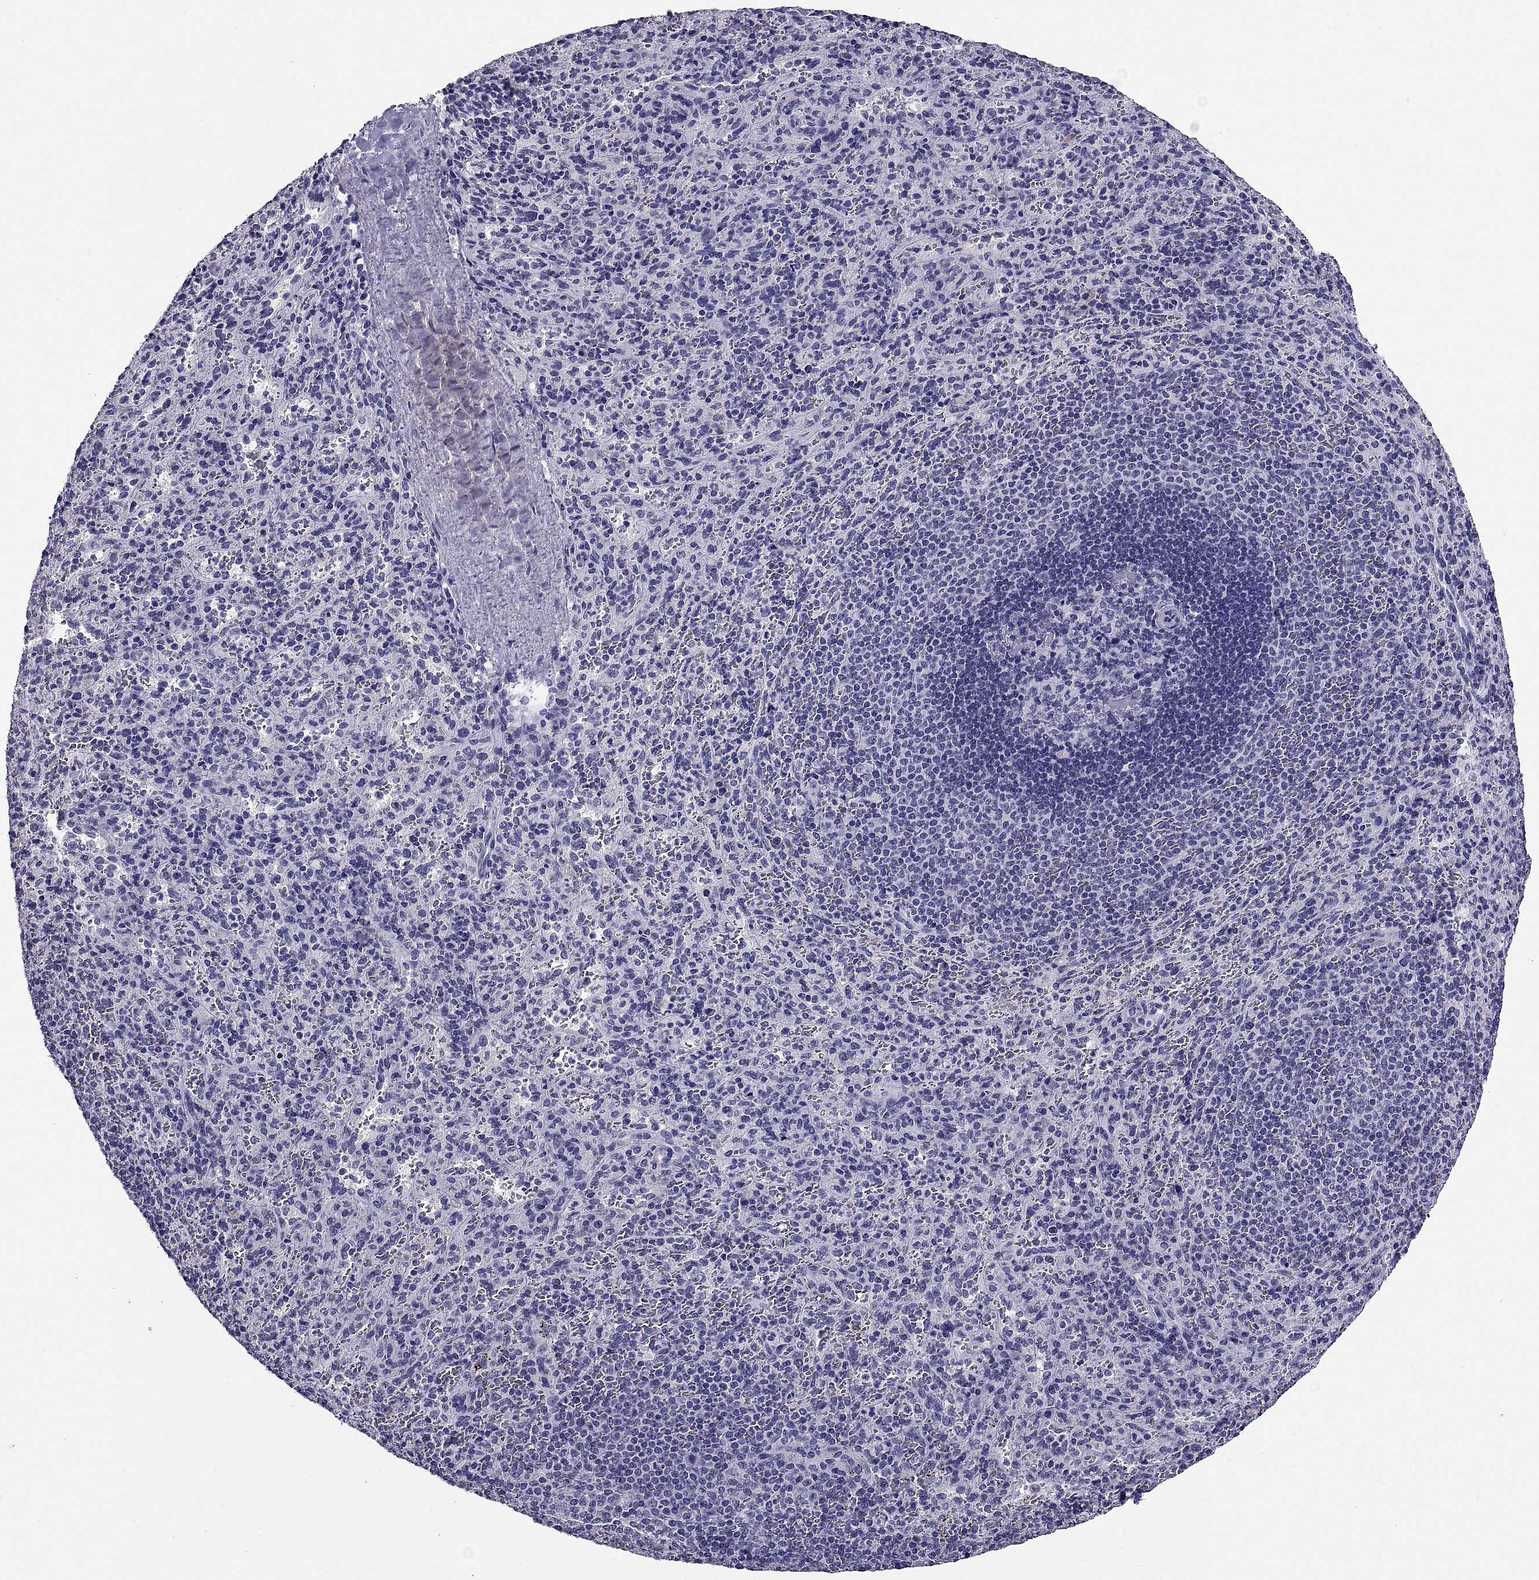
{"staining": {"intensity": "negative", "quantity": "none", "location": "none"}, "tissue": "spleen", "cell_type": "Cells in red pulp", "image_type": "normal", "snomed": [{"axis": "morphology", "description": "Normal tissue, NOS"}, {"axis": "topography", "description": "Spleen"}], "caption": "High power microscopy micrograph of an immunohistochemistry (IHC) image of unremarkable spleen, revealing no significant staining in cells in red pulp.", "gene": "TGFBR3L", "patient": {"sex": "male", "age": 57}}